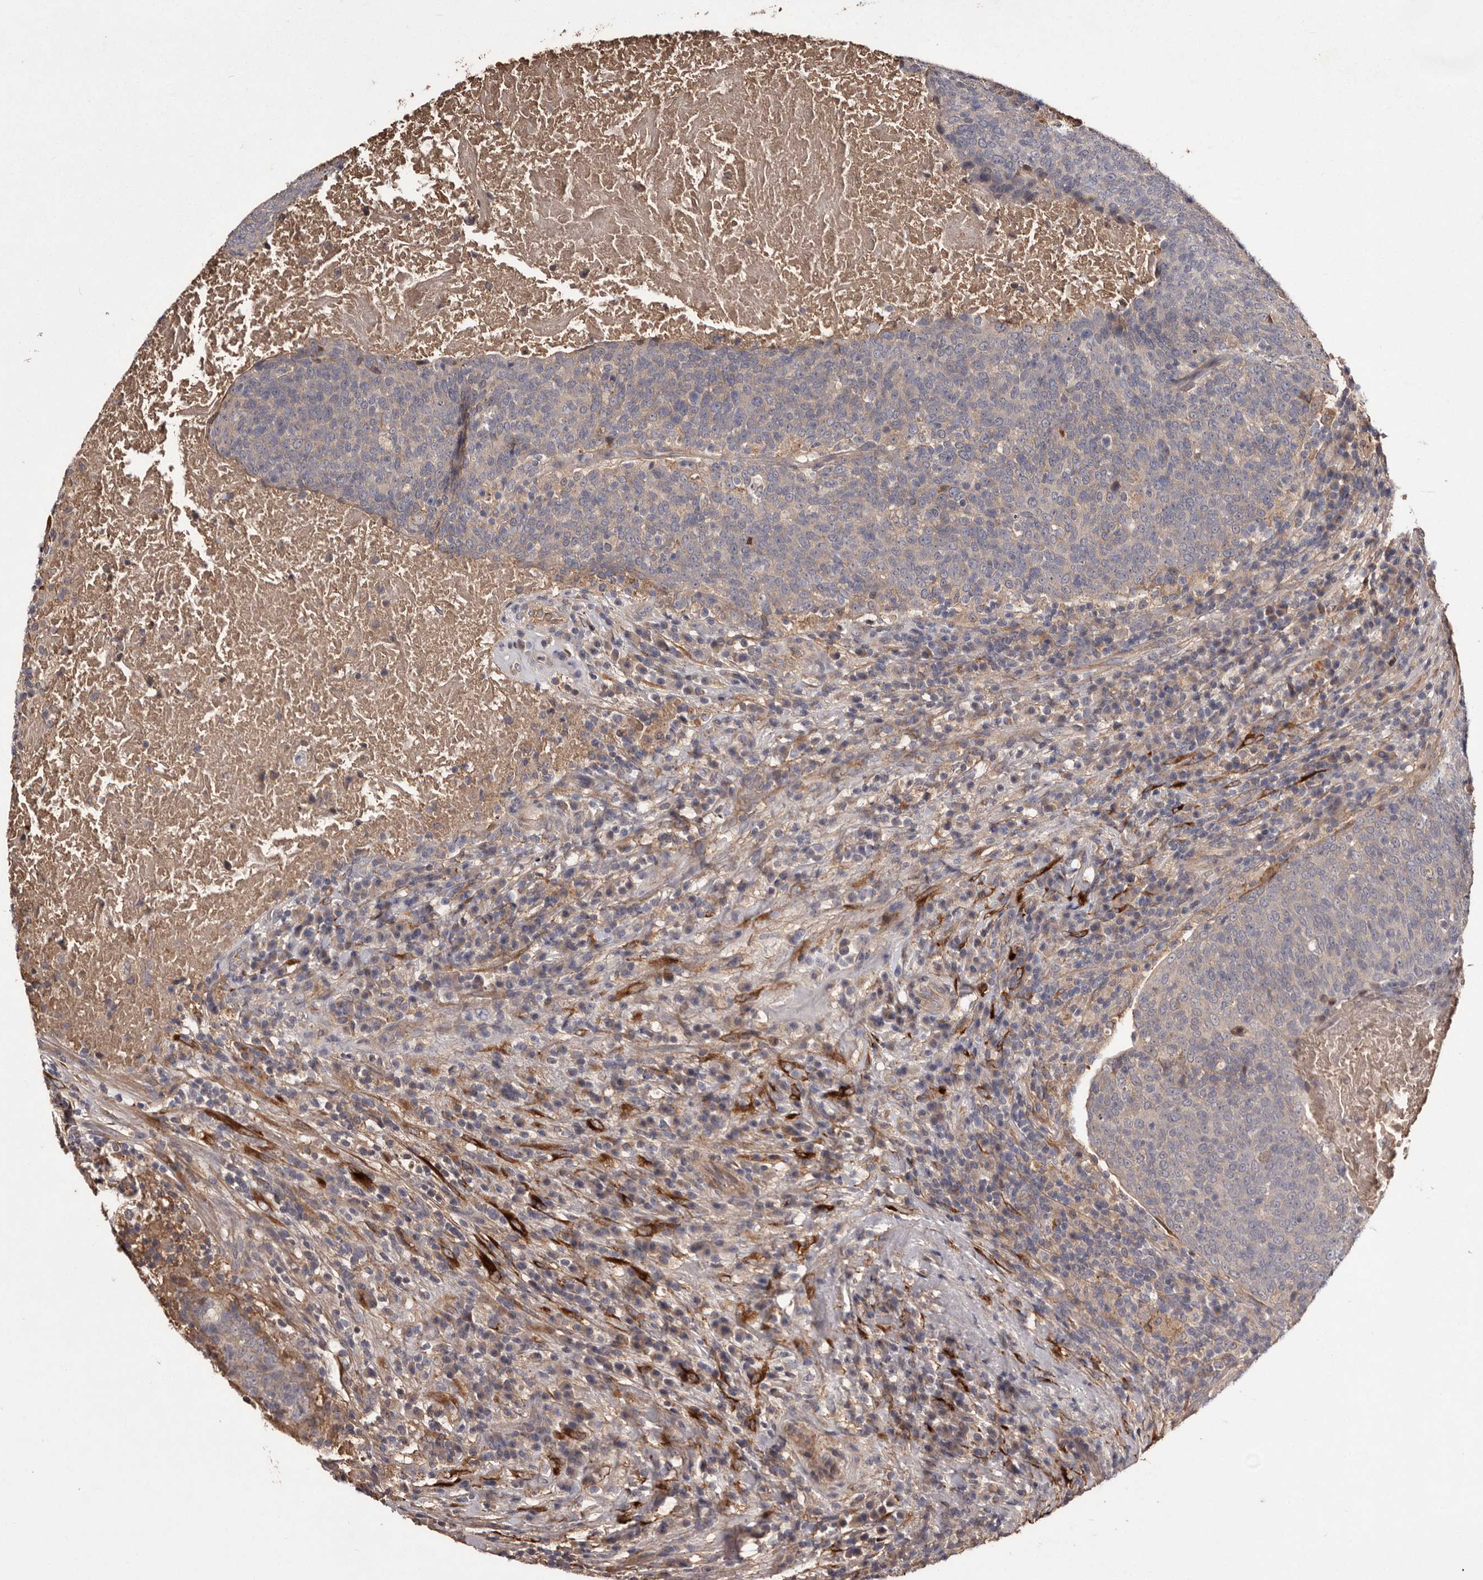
{"staining": {"intensity": "weak", "quantity": "<25%", "location": "cytoplasmic/membranous"}, "tissue": "head and neck cancer", "cell_type": "Tumor cells", "image_type": "cancer", "snomed": [{"axis": "morphology", "description": "Squamous cell carcinoma, NOS"}, {"axis": "morphology", "description": "Squamous cell carcinoma, metastatic, NOS"}, {"axis": "topography", "description": "Lymph node"}, {"axis": "topography", "description": "Head-Neck"}], "caption": "Immunohistochemical staining of human squamous cell carcinoma (head and neck) displays no significant positivity in tumor cells.", "gene": "CYP1B1", "patient": {"sex": "male", "age": 62}}